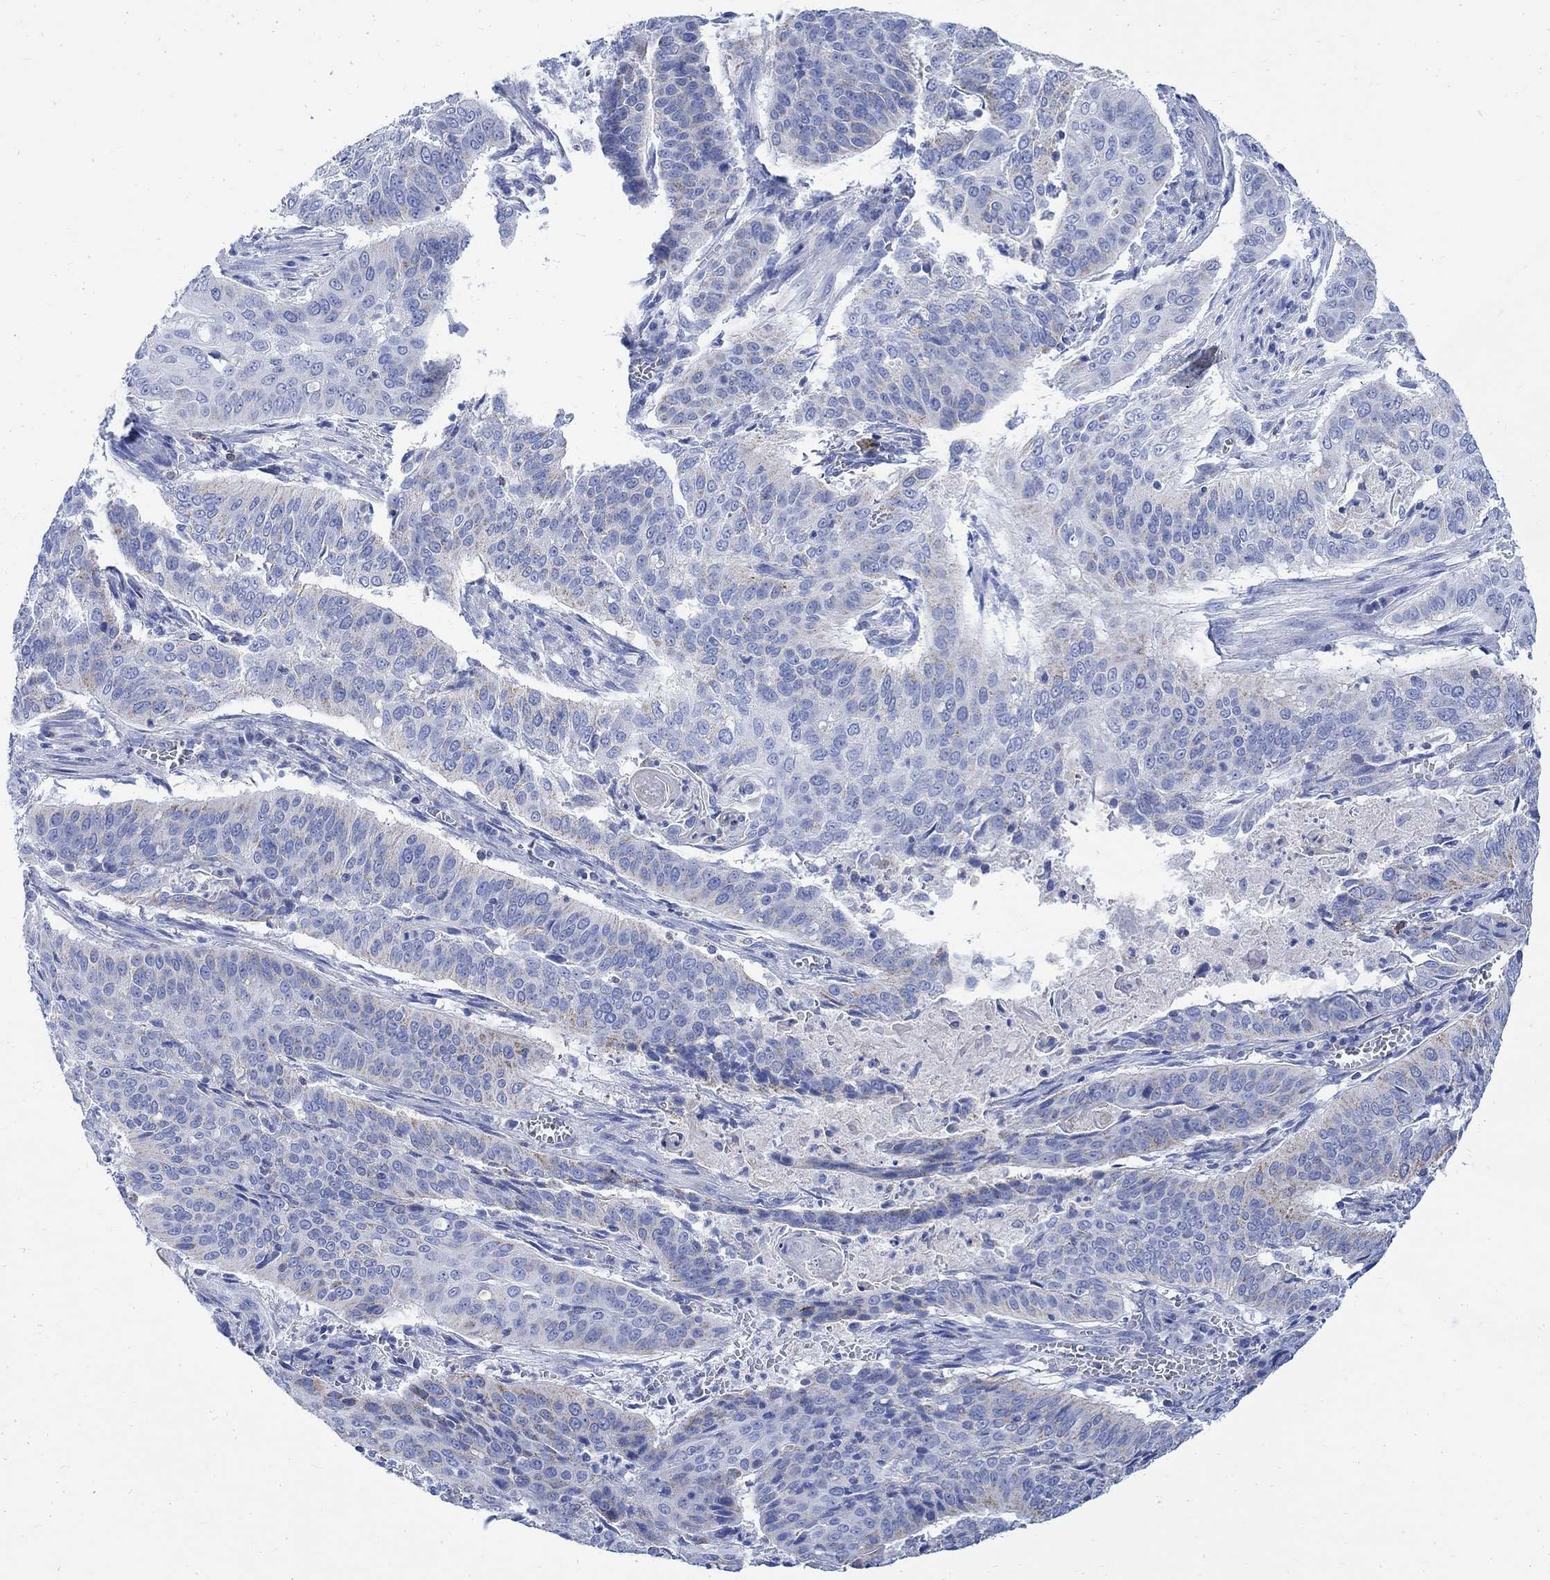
{"staining": {"intensity": "weak", "quantity": "<25%", "location": "cytoplasmic/membranous"}, "tissue": "cervical cancer", "cell_type": "Tumor cells", "image_type": "cancer", "snomed": [{"axis": "morphology", "description": "Squamous cell carcinoma, NOS"}, {"axis": "topography", "description": "Cervix"}], "caption": "Photomicrograph shows no significant protein staining in tumor cells of cervical squamous cell carcinoma. Brightfield microscopy of immunohistochemistry stained with DAB (brown) and hematoxylin (blue), captured at high magnification.", "gene": "CPLX2", "patient": {"sex": "female", "age": 39}}